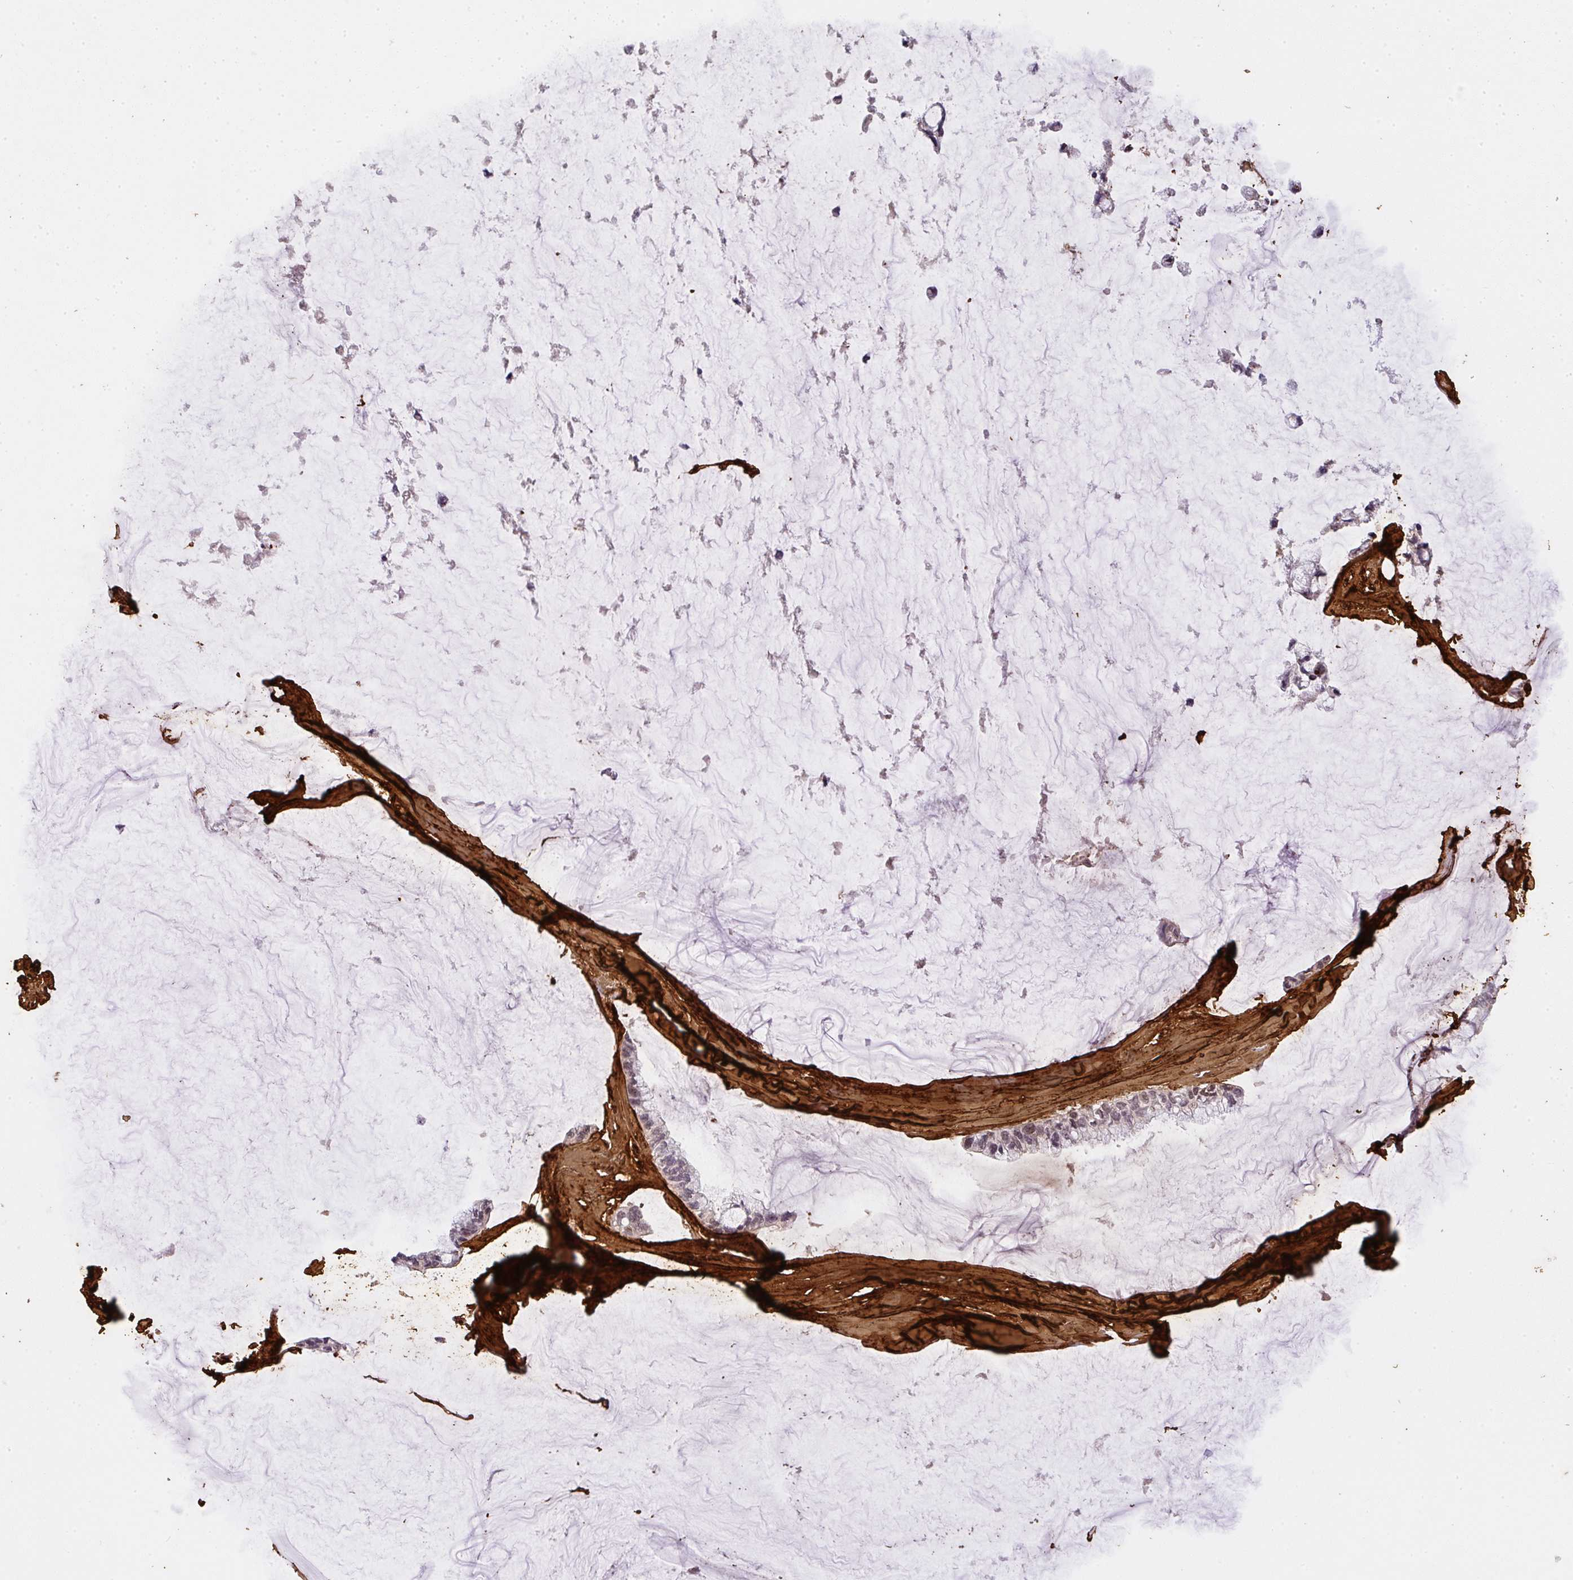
{"staining": {"intensity": "negative", "quantity": "none", "location": "none"}, "tissue": "ovarian cancer", "cell_type": "Tumor cells", "image_type": "cancer", "snomed": [{"axis": "morphology", "description": "Cystadenocarcinoma, mucinous, NOS"}, {"axis": "topography", "description": "Ovary"}], "caption": "Mucinous cystadenocarcinoma (ovarian) stained for a protein using immunohistochemistry reveals no positivity tumor cells.", "gene": "COL3A1", "patient": {"sex": "female", "age": 39}}